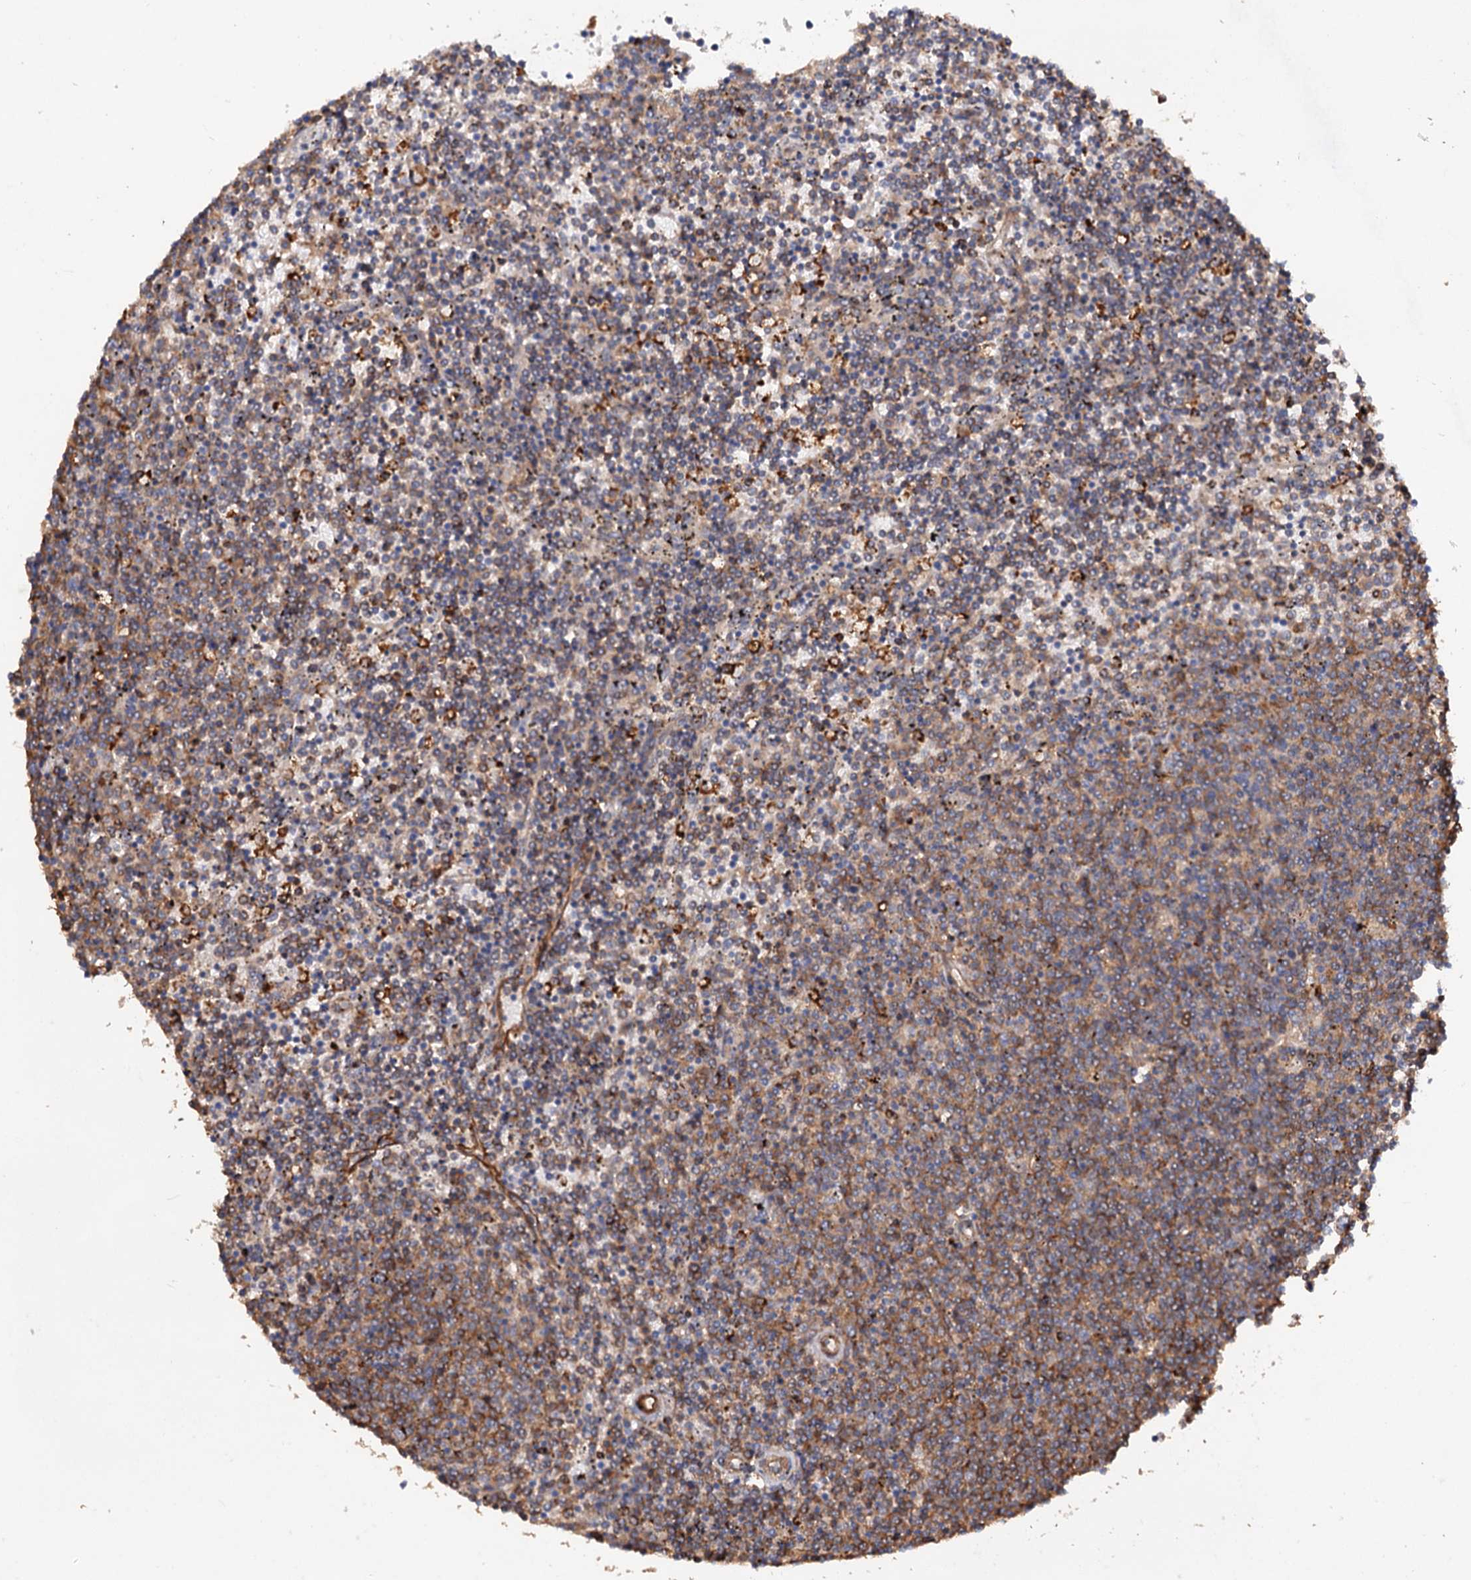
{"staining": {"intensity": "weak", "quantity": "25%-75%", "location": "cytoplasmic/membranous"}, "tissue": "lymphoma", "cell_type": "Tumor cells", "image_type": "cancer", "snomed": [{"axis": "morphology", "description": "Malignant lymphoma, non-Hodgkin's type, Low grade"}, {"axis": "topography", "description": "Spleen"}], "caption": "Weak cytoplasmic/membranous expression for a protein is present in about 25%-75% of tumor cells of malignant lymphoma, non-Hodgkin's type (low-grade) using immunohistochemistry.", "gene": "CSAD", "patient": {"sex": "female", "age": 50}}